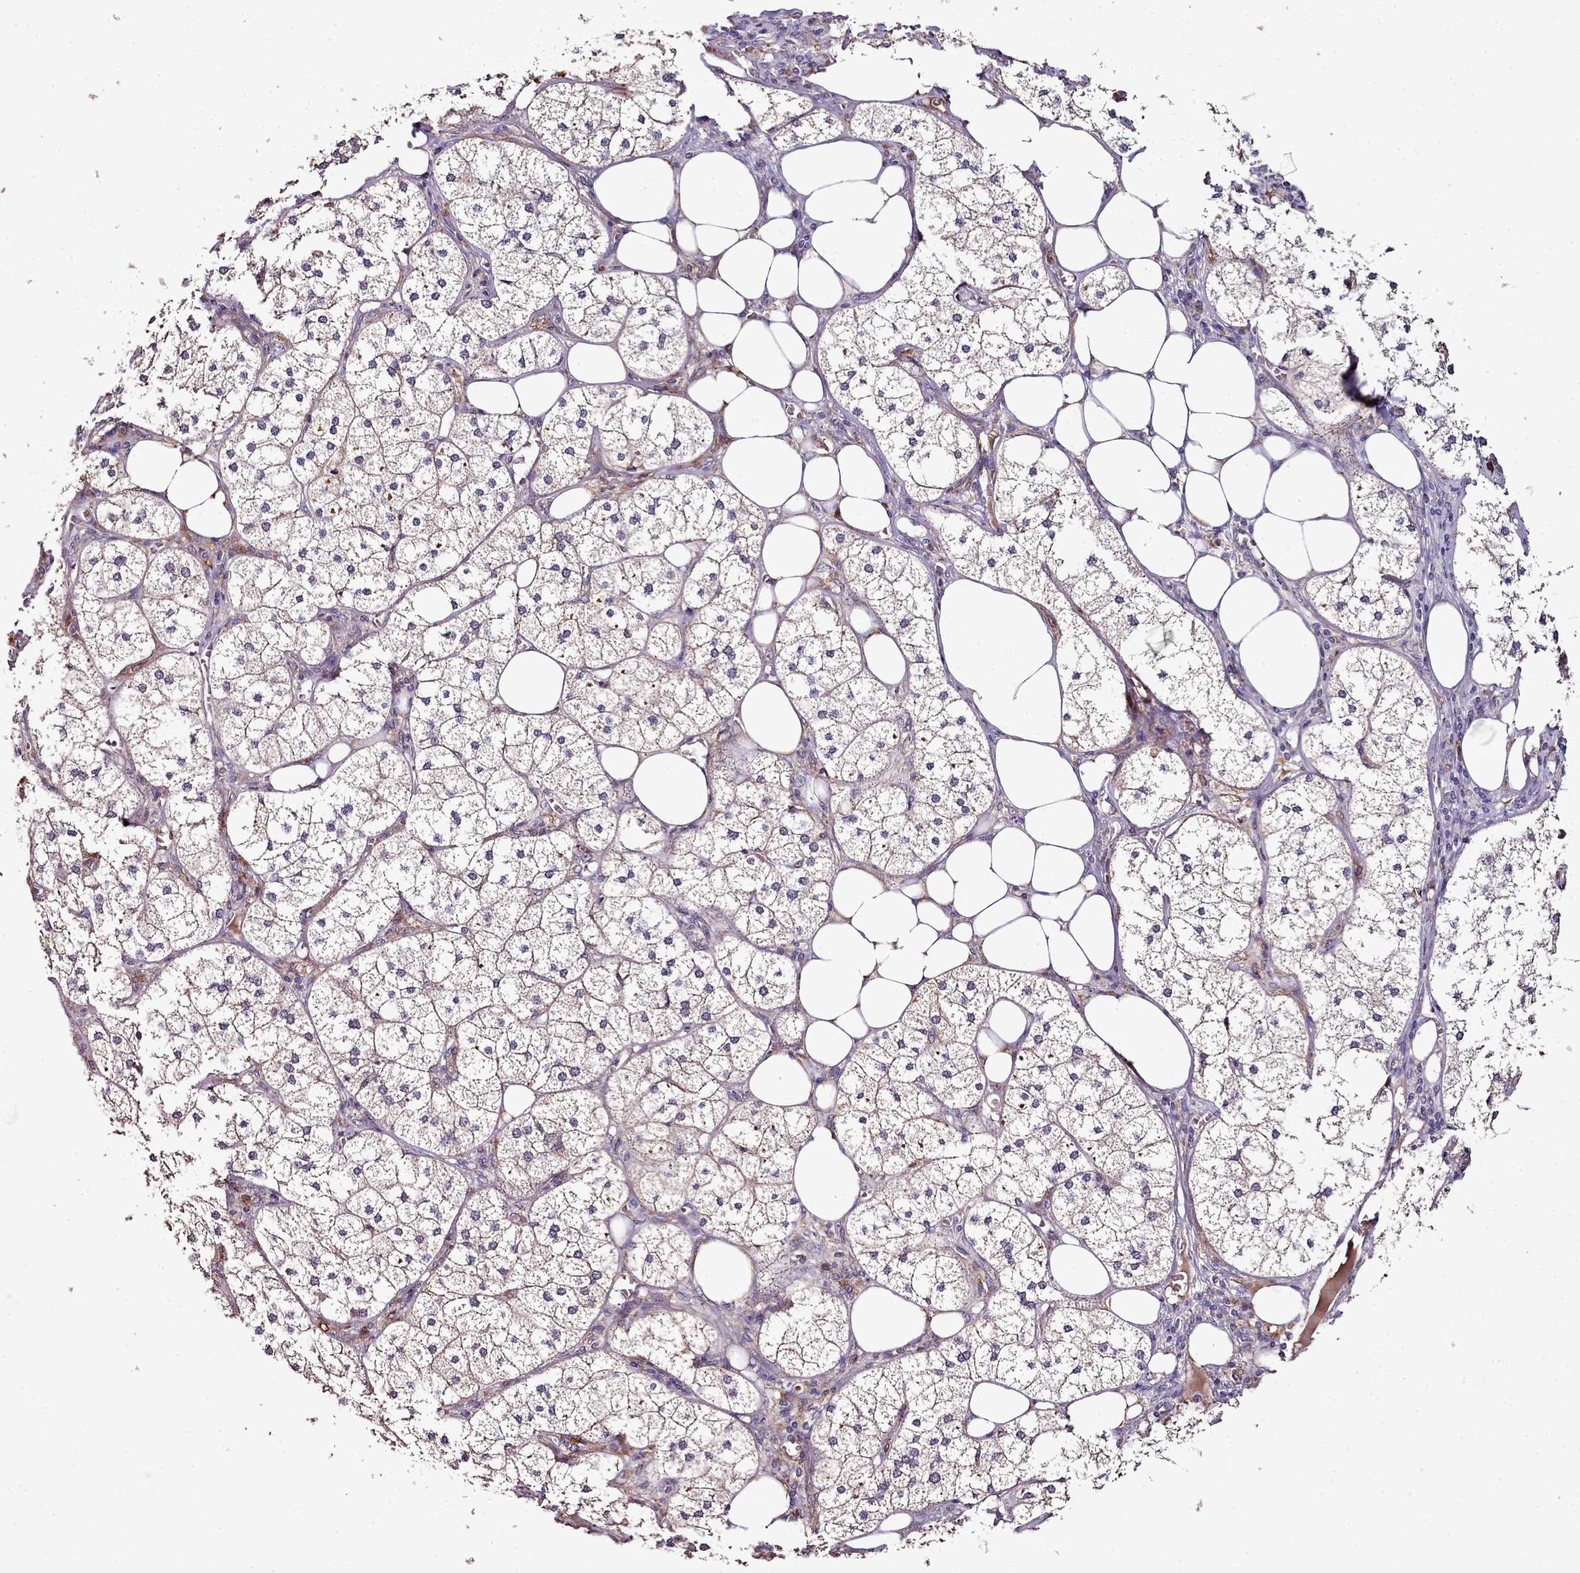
{"staining": {"intensity": "weak", "quantity": "25%-75%", "location": "cytoplasmic/membranous"}, "tissue": "adrenal gland", "cell_type": "Glandular cells", "image_type": "normal", "snomed": [{"axis": "morphology", "description": "Normal tissue, NOS"}, {"axis": "topography", "description": "Adrenal gland"}], "caption": "Protein positivity by immunohistochemistry (IHC) demonstrates weak cytoplasmic/membranous expression in approximately 25%-75% of glandular cells in normal adrenal gland.", "gene": "ACSS1", "patient": {"sex": "female", "age": 61}}